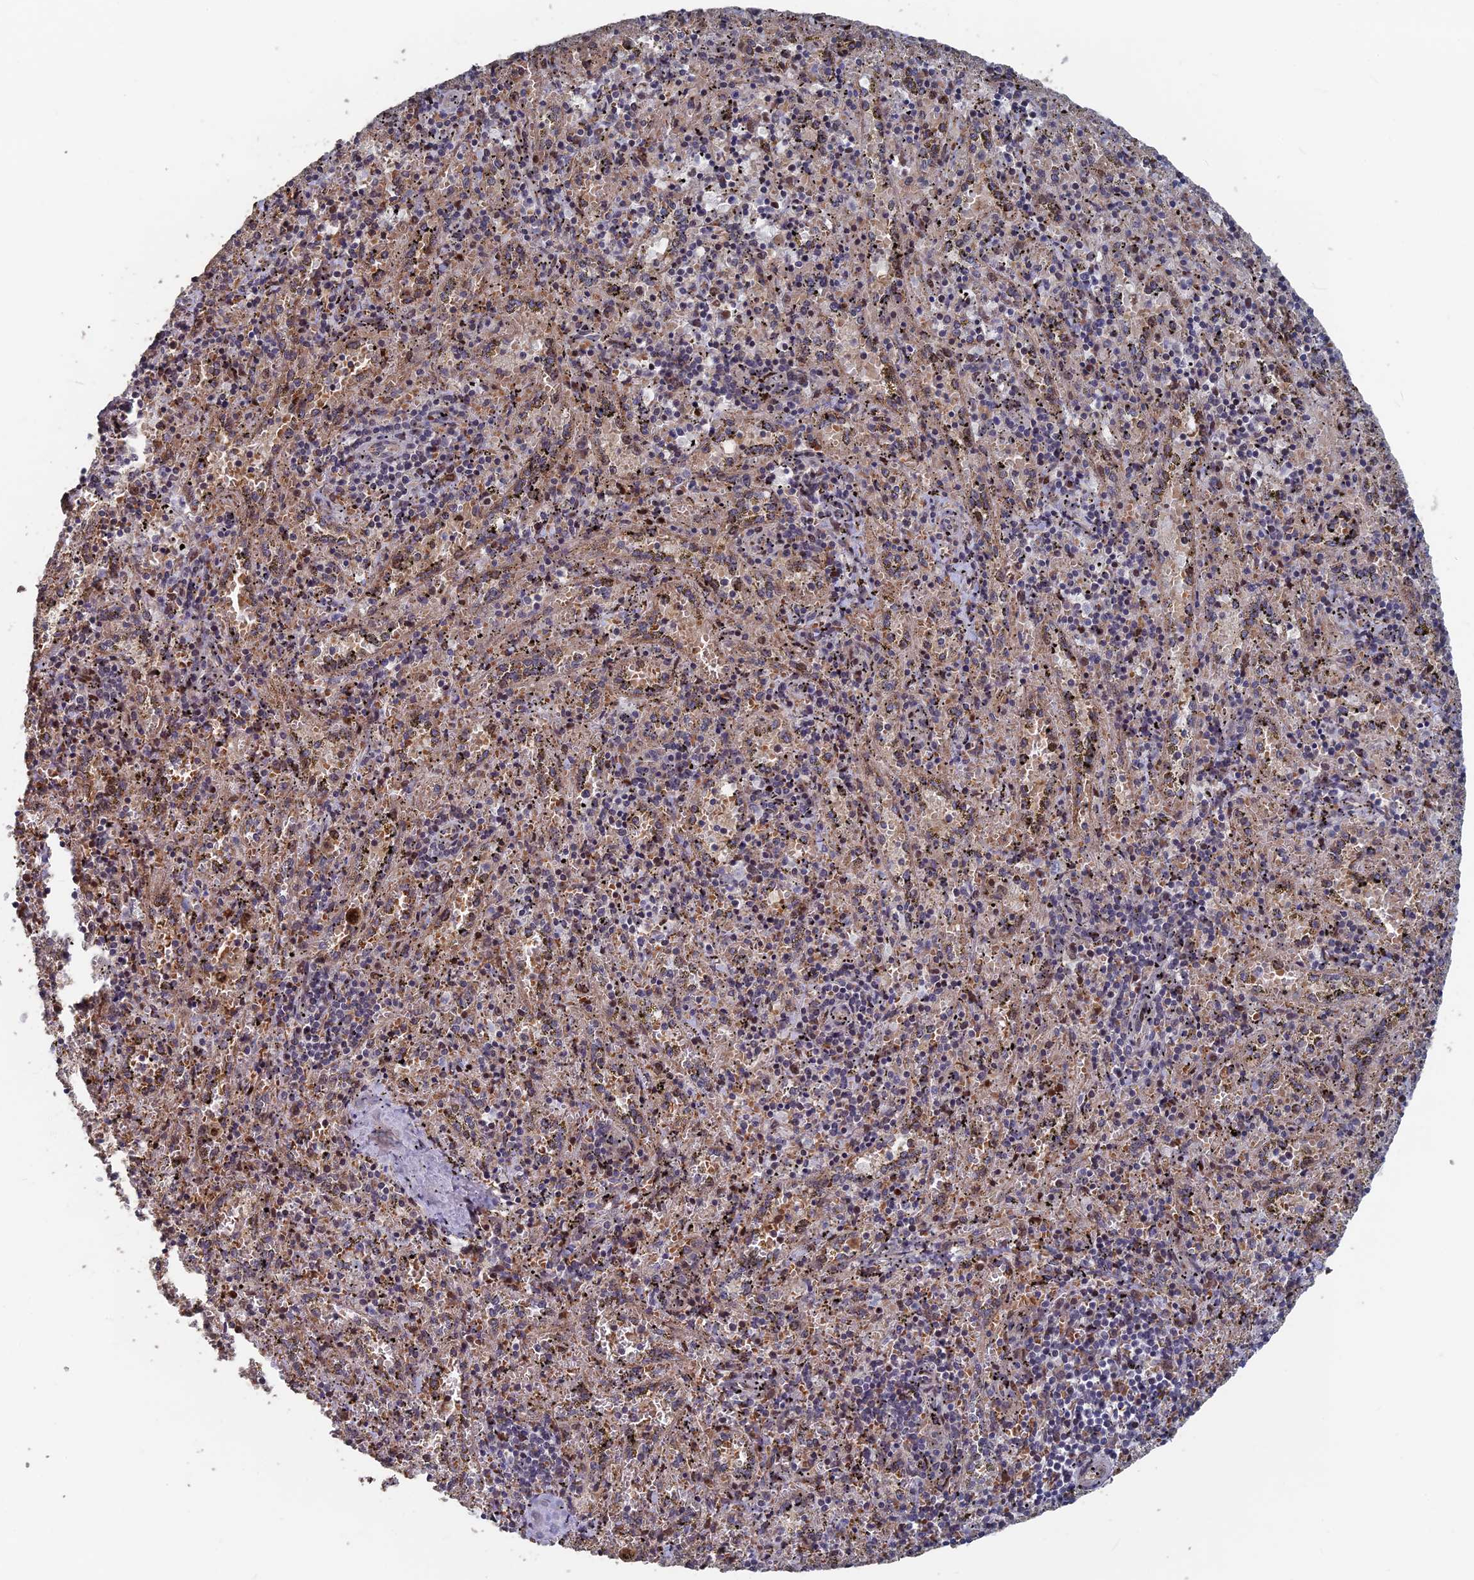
{"staining": {"intensity": "moderate", "quantity": "<25%", "location": "cytoplasmic/membranous"}, "tissue": "spleen", "cell_type": "Cells in red pulp", "image_type": "normal", "snomed": [{"axis": "morphology", "description": "Normal tissue, NOS"}, {"axis": "topography", "description": "Spleen"}], "caption": "Immunohistochemistry (IHC) histopathology image of unremarkable human spleen stained for a protein (brown), which shows low levels of moderate cytoplasmic/membranous staining in about <25% of cells in red pulp.", "gene": "SH3D21", "patient": {"sex": "male", "age": 11}}